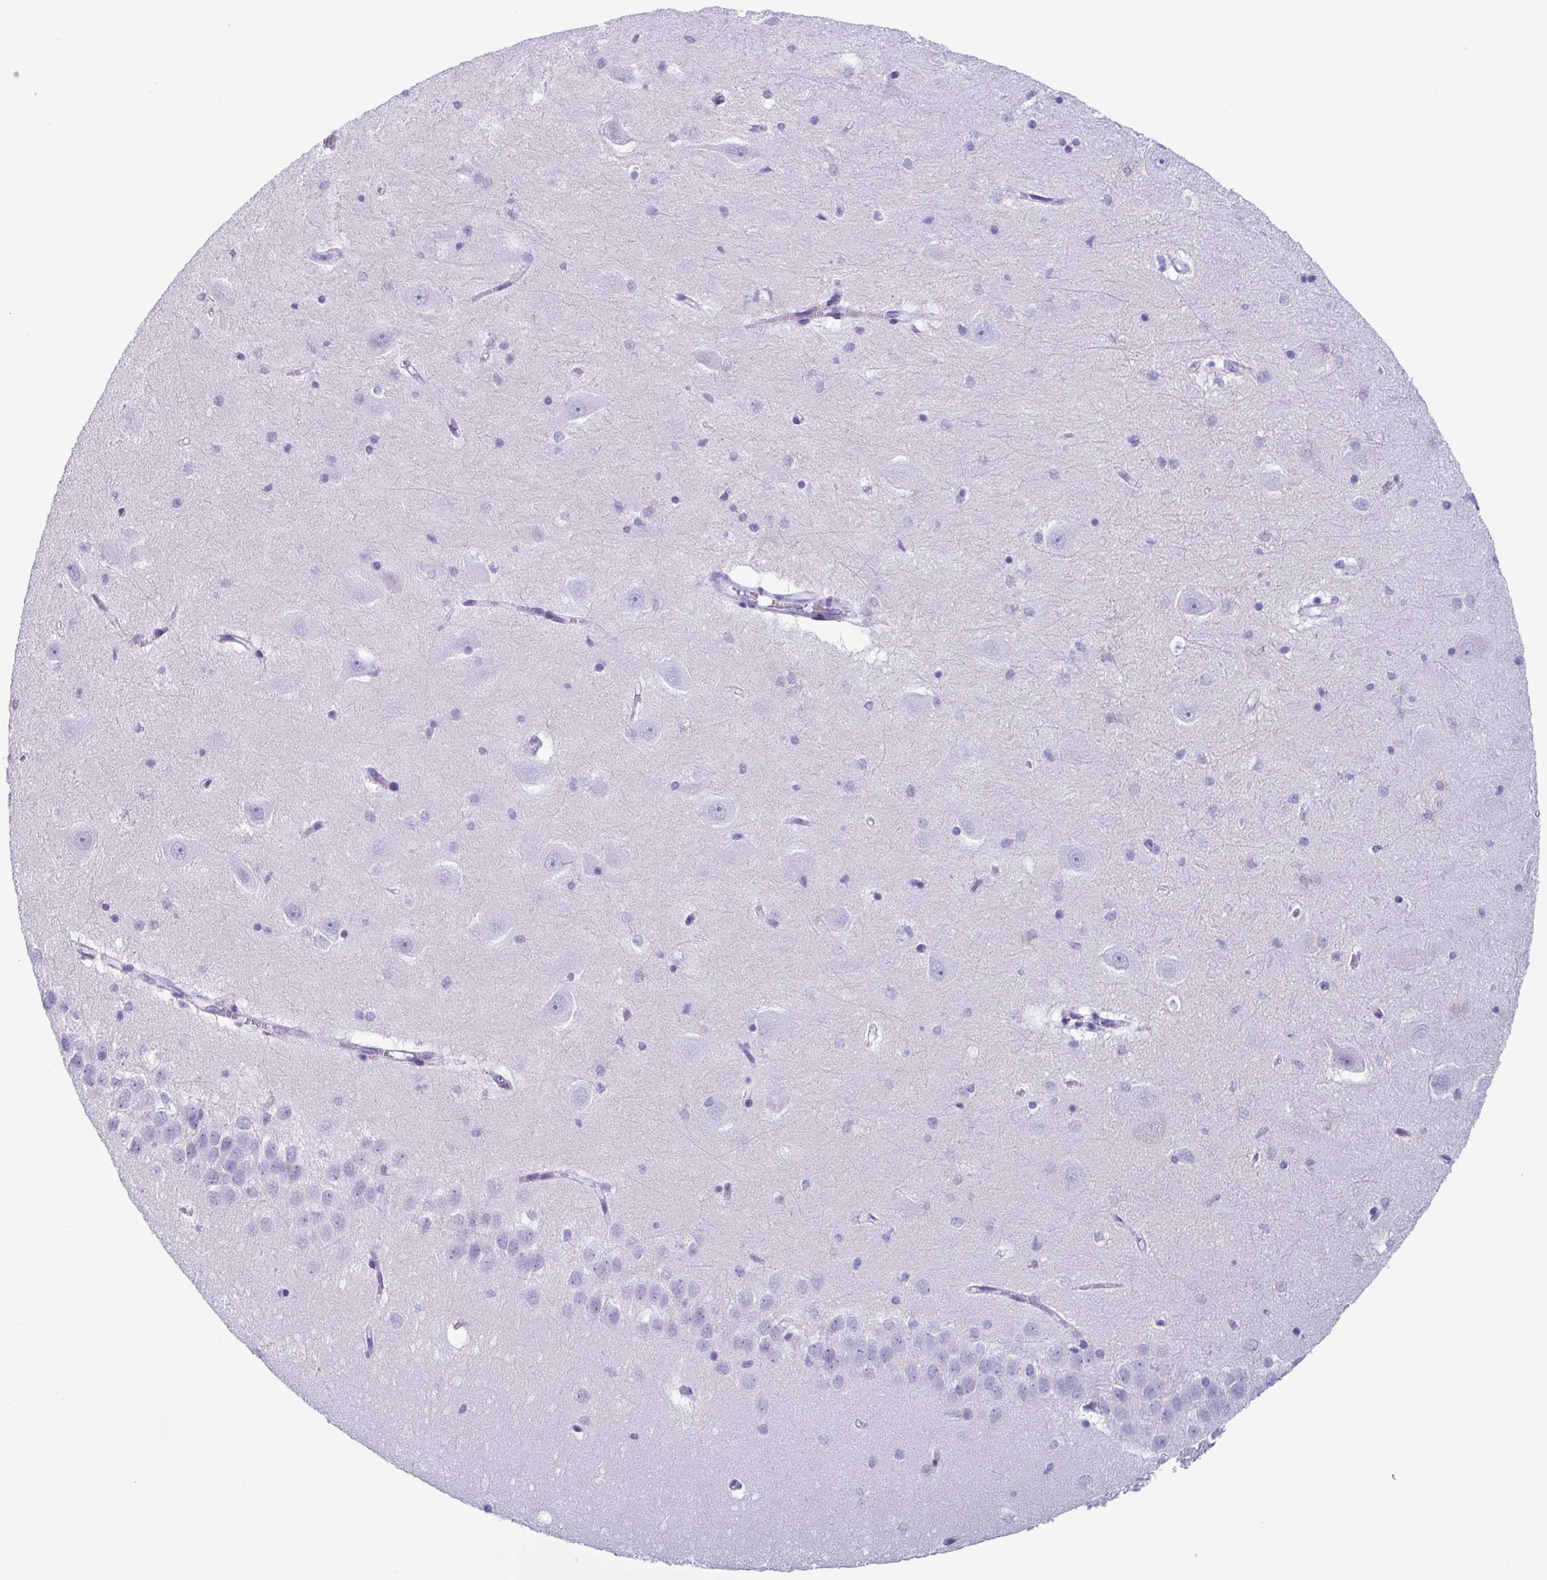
{"staining": {"intensity": "negative", "quantity": "none", "location": "none"}, "tissue": "hippocampus", "cell_type": "Glial cells", "image_type": "normal", "snomed": [{"axis": "morphology", "description": "Normal tissue, NOS"}, {"axis": "topography", "description": "Hippocampus"}], "caption": "This is a image of immunohistochemistry staining of normal hippocampus, which shows no positivity in glial cells.", "gene": "BPI", "patient": {"sex": "male", "age": 58}}